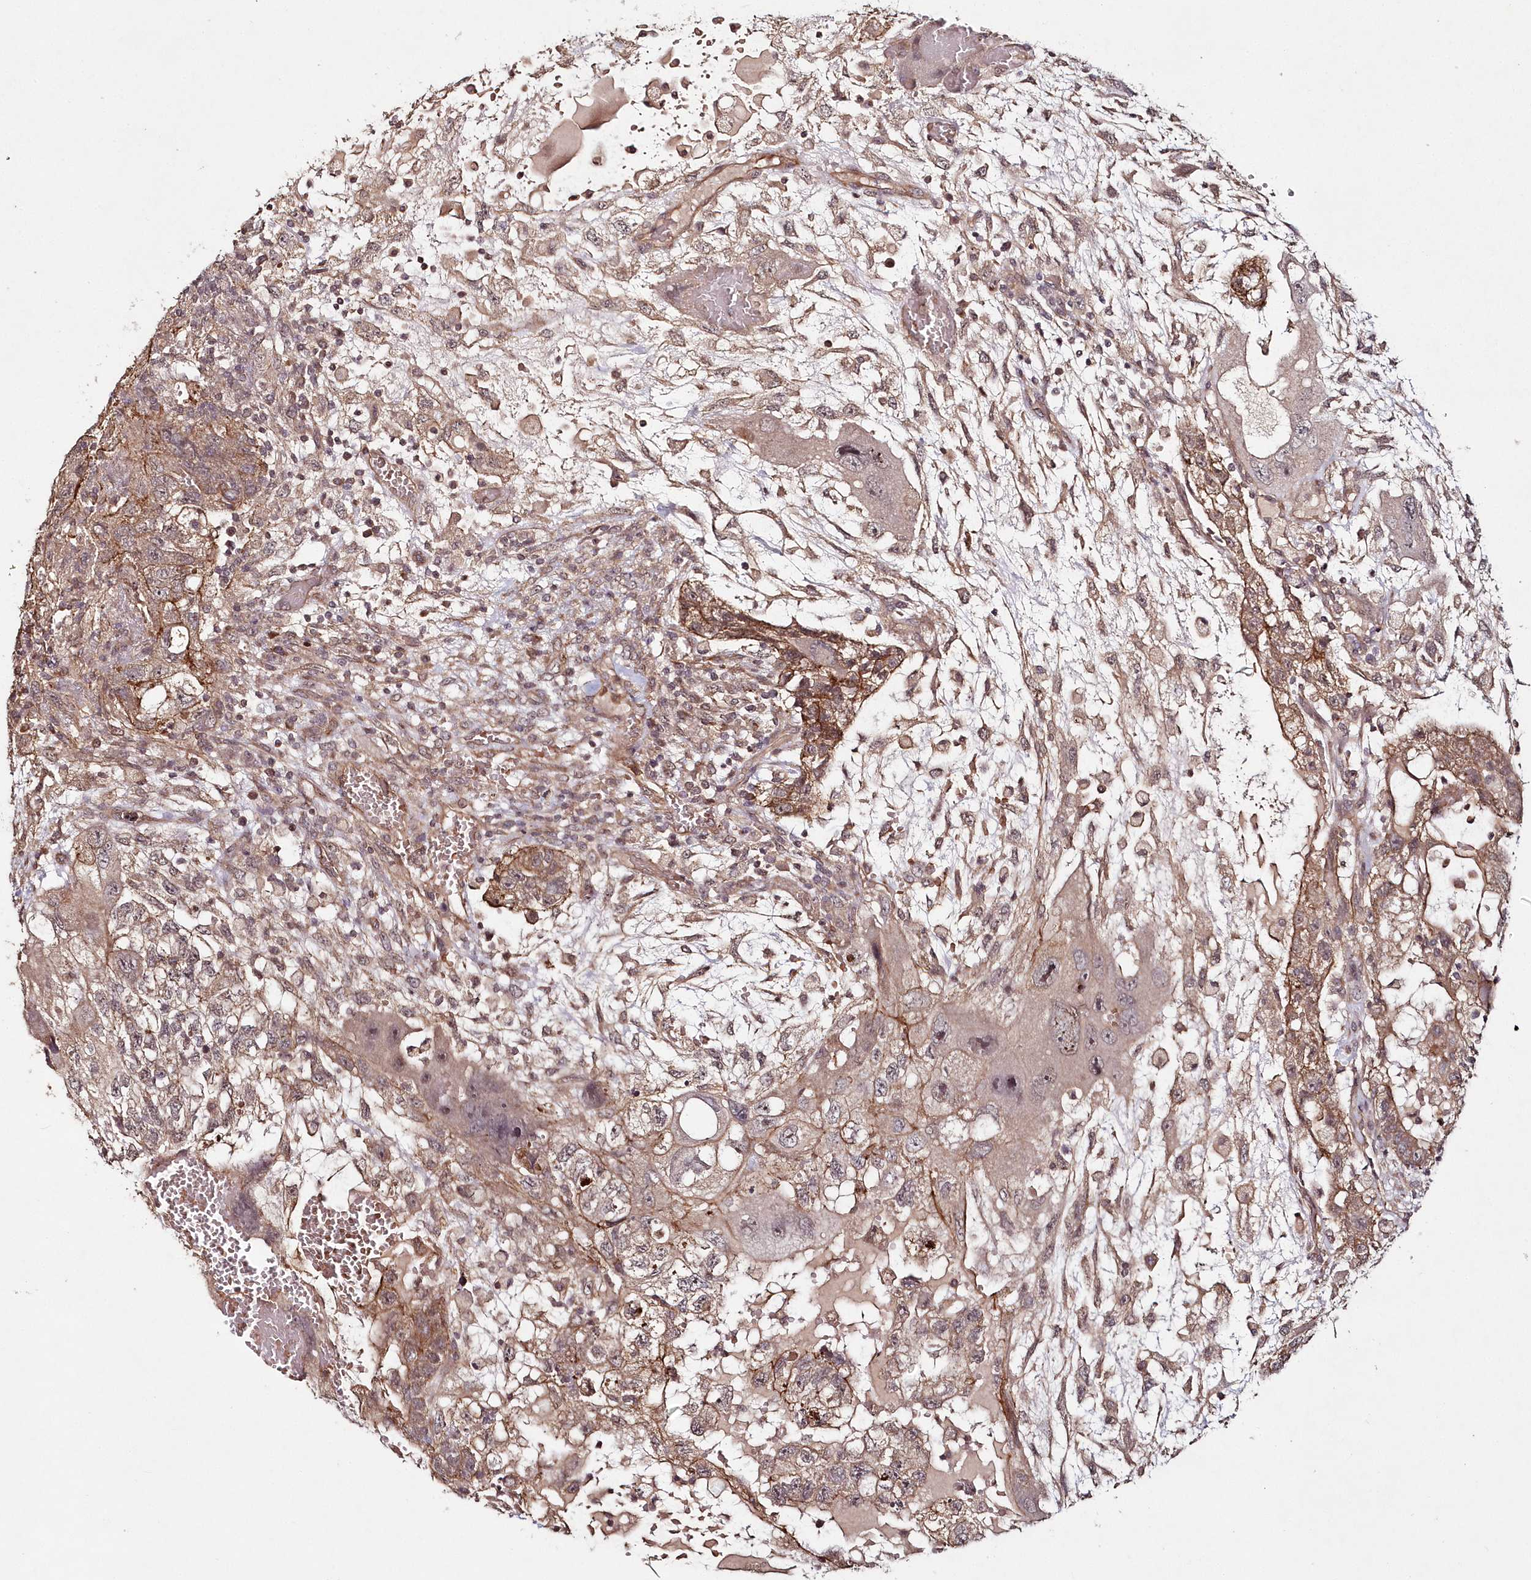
{"staining": {"intensity": "moderate", "quantity": ">75%", "location": "cytoplasmic/membranous"}, "tissue": "testis cancer", "cell_type": "Tumor cells", "image_type": "cancer", "snomed": [{"axis": "morphology", "description": "Carcinoma, Embryonal, NOS"}, {"axis": "topography", "description": "Testis"}], "caption": "The photomicrograph displays a brown stain indicating the presence of a protein in the cytoplasmic/membranous of tumor cells in testis cancer (embryonal carcinoma).", "gene": "HYCC2", "patient": {"sex": "male", "age": 36}}